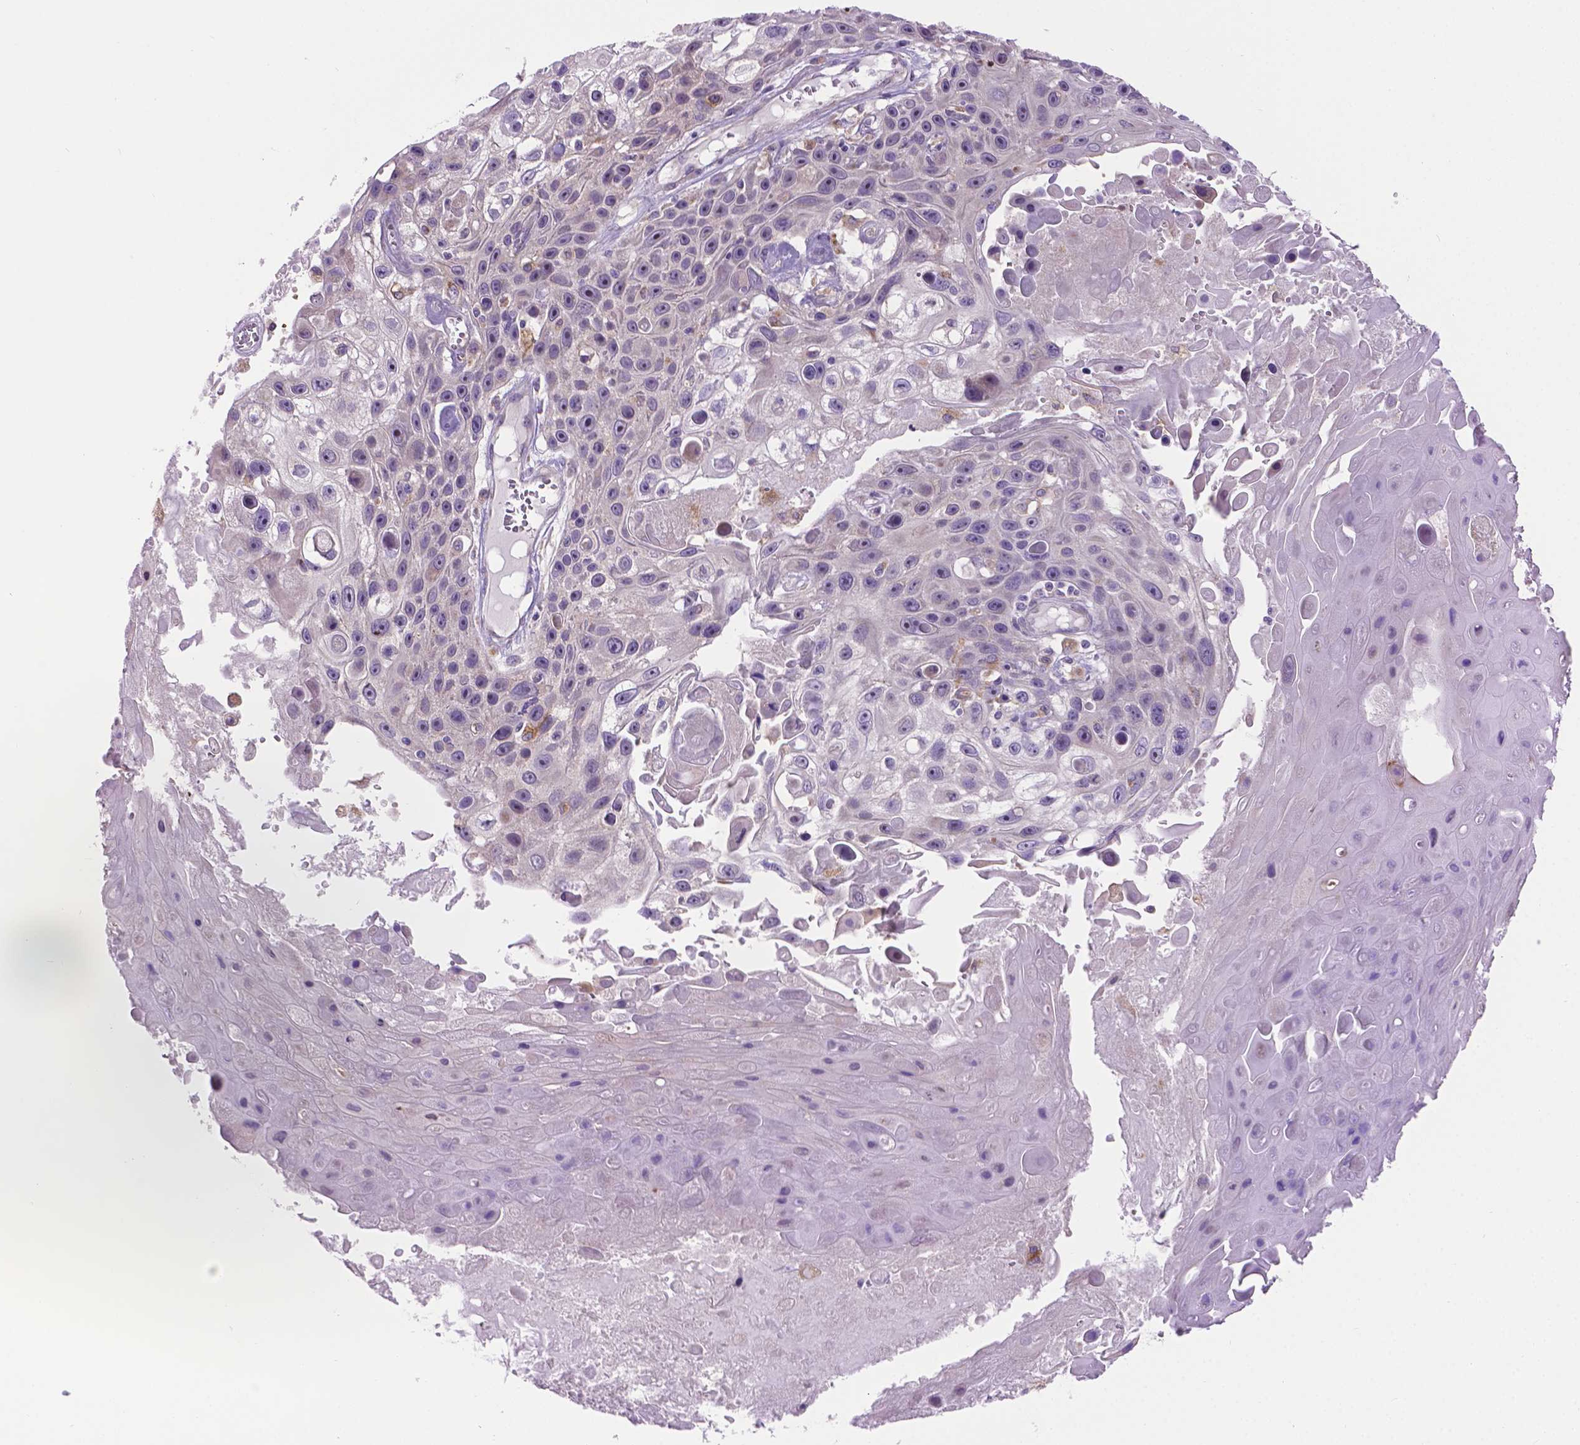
{"staining": {"intensity": "negative", "quantity": "none", "location": "none"}, "tissue": "skin cancer", "cell_type": "Tumor cells", "image_type": "cancer", "snomed": [{"axis": "morphology", "description": "Squamous cell carcinoma, NOS"}, {"axis": "topography", "description": "Skin"}], "caption": "The immunohistochemistry (IHC) histopathology image has no significant expression in tumor cells of squamous cell carcinoma (skin) tissue.", "gene": "CDH7", "patient": {"sex": "male", "age": 82}}